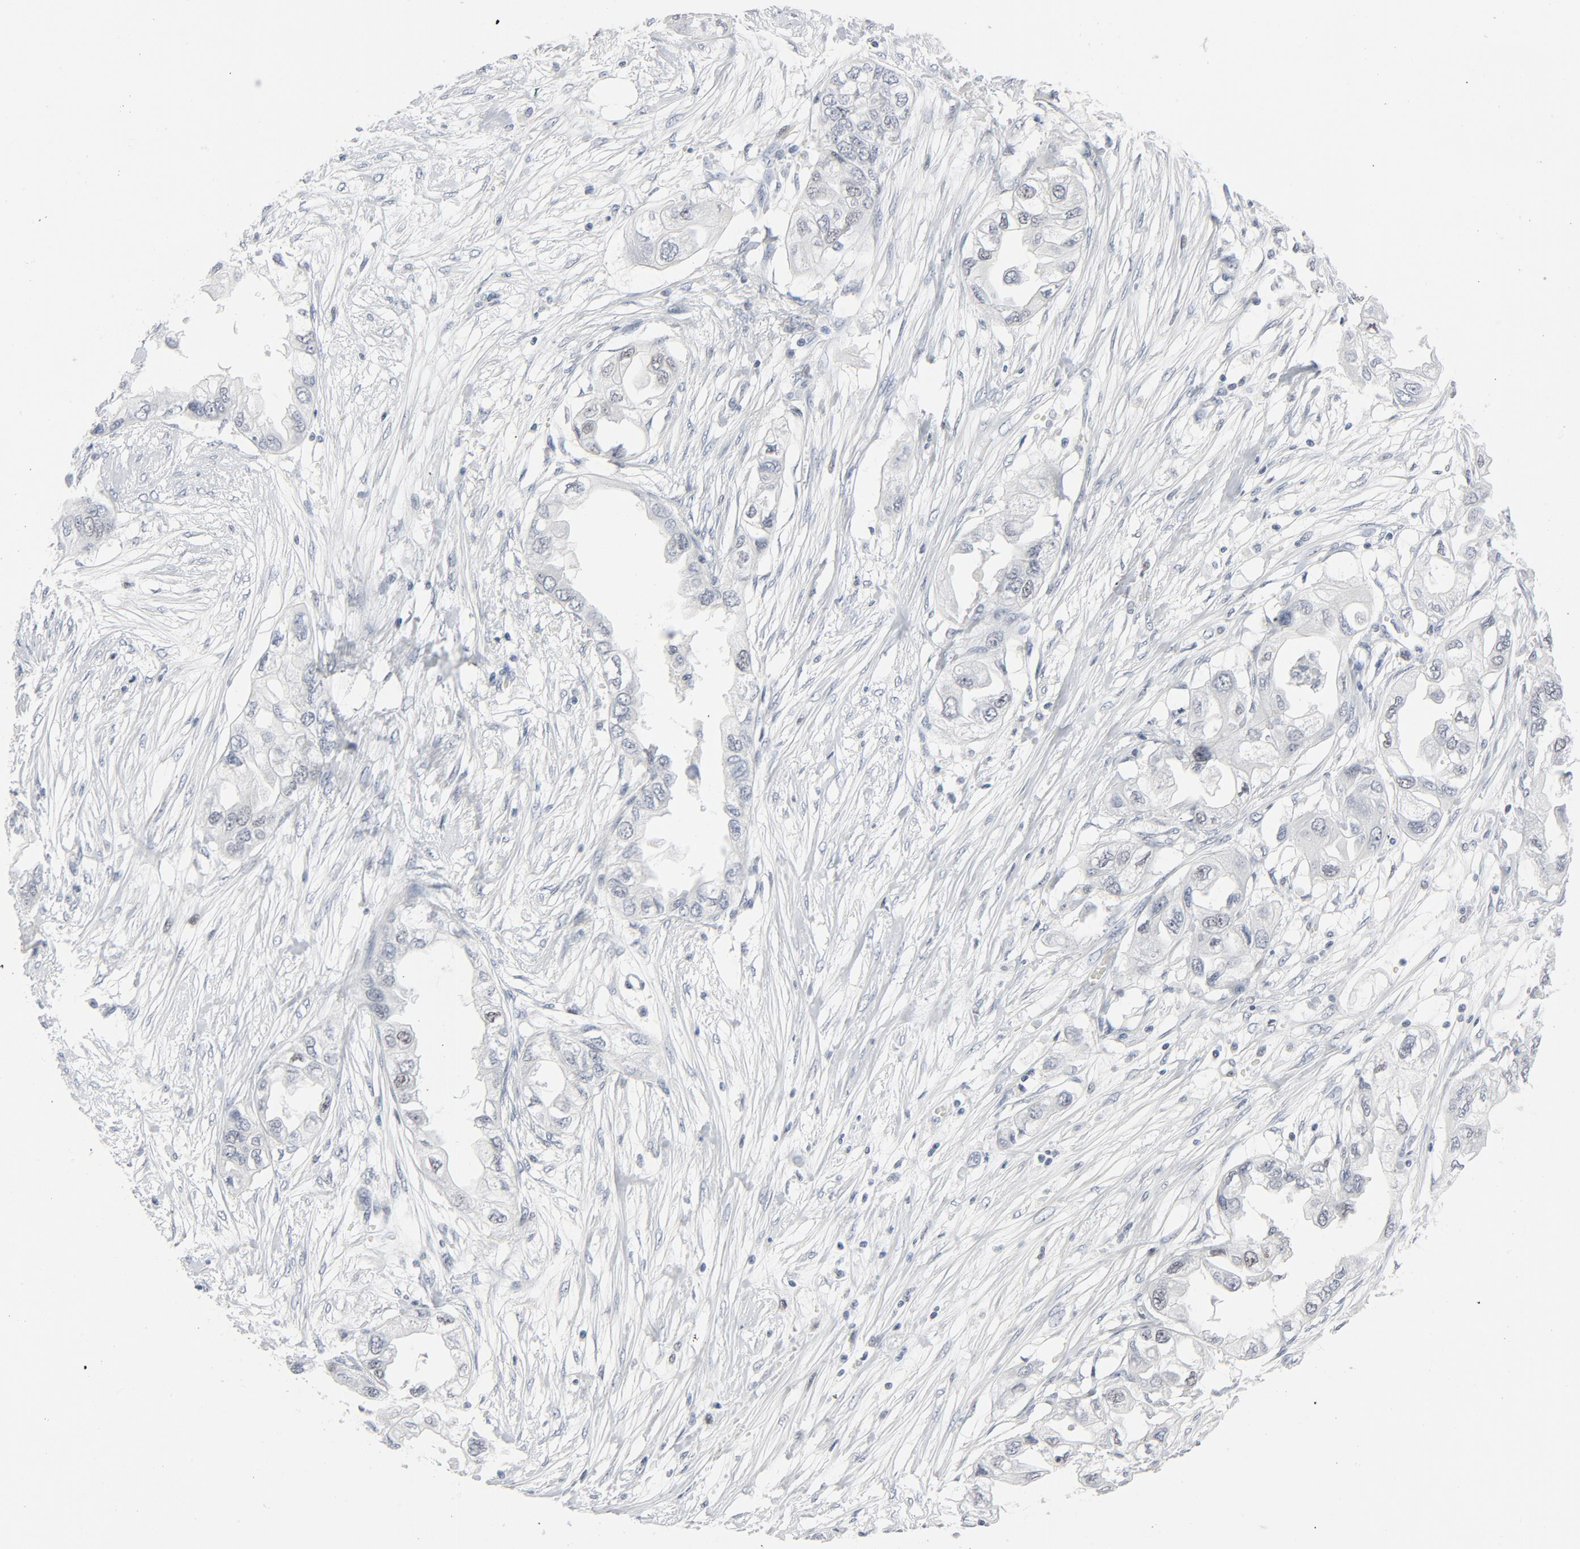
{"staining": {"intensity": "negative", "quantity": "none", "location": "none"}, "tissue": "endometrial cancer", "cell_type": "Tumor cells", "image_type": "cancer", "snomed": [{"axis": "morphology", "description": "Adenocarcinoma, NOS"}, {"axis": "topography", "description": "Endometrium"}], "caption": "This photomicrograph is of adenocarcinoma (endometrial) stained with immunohistochemistry (IHC) to label a protein in brown with the nuclei are counter-stained blue. There is no expression in tumor cells.", "gene": "POLD1", "patient": {"sex": "female", "age": 67}}